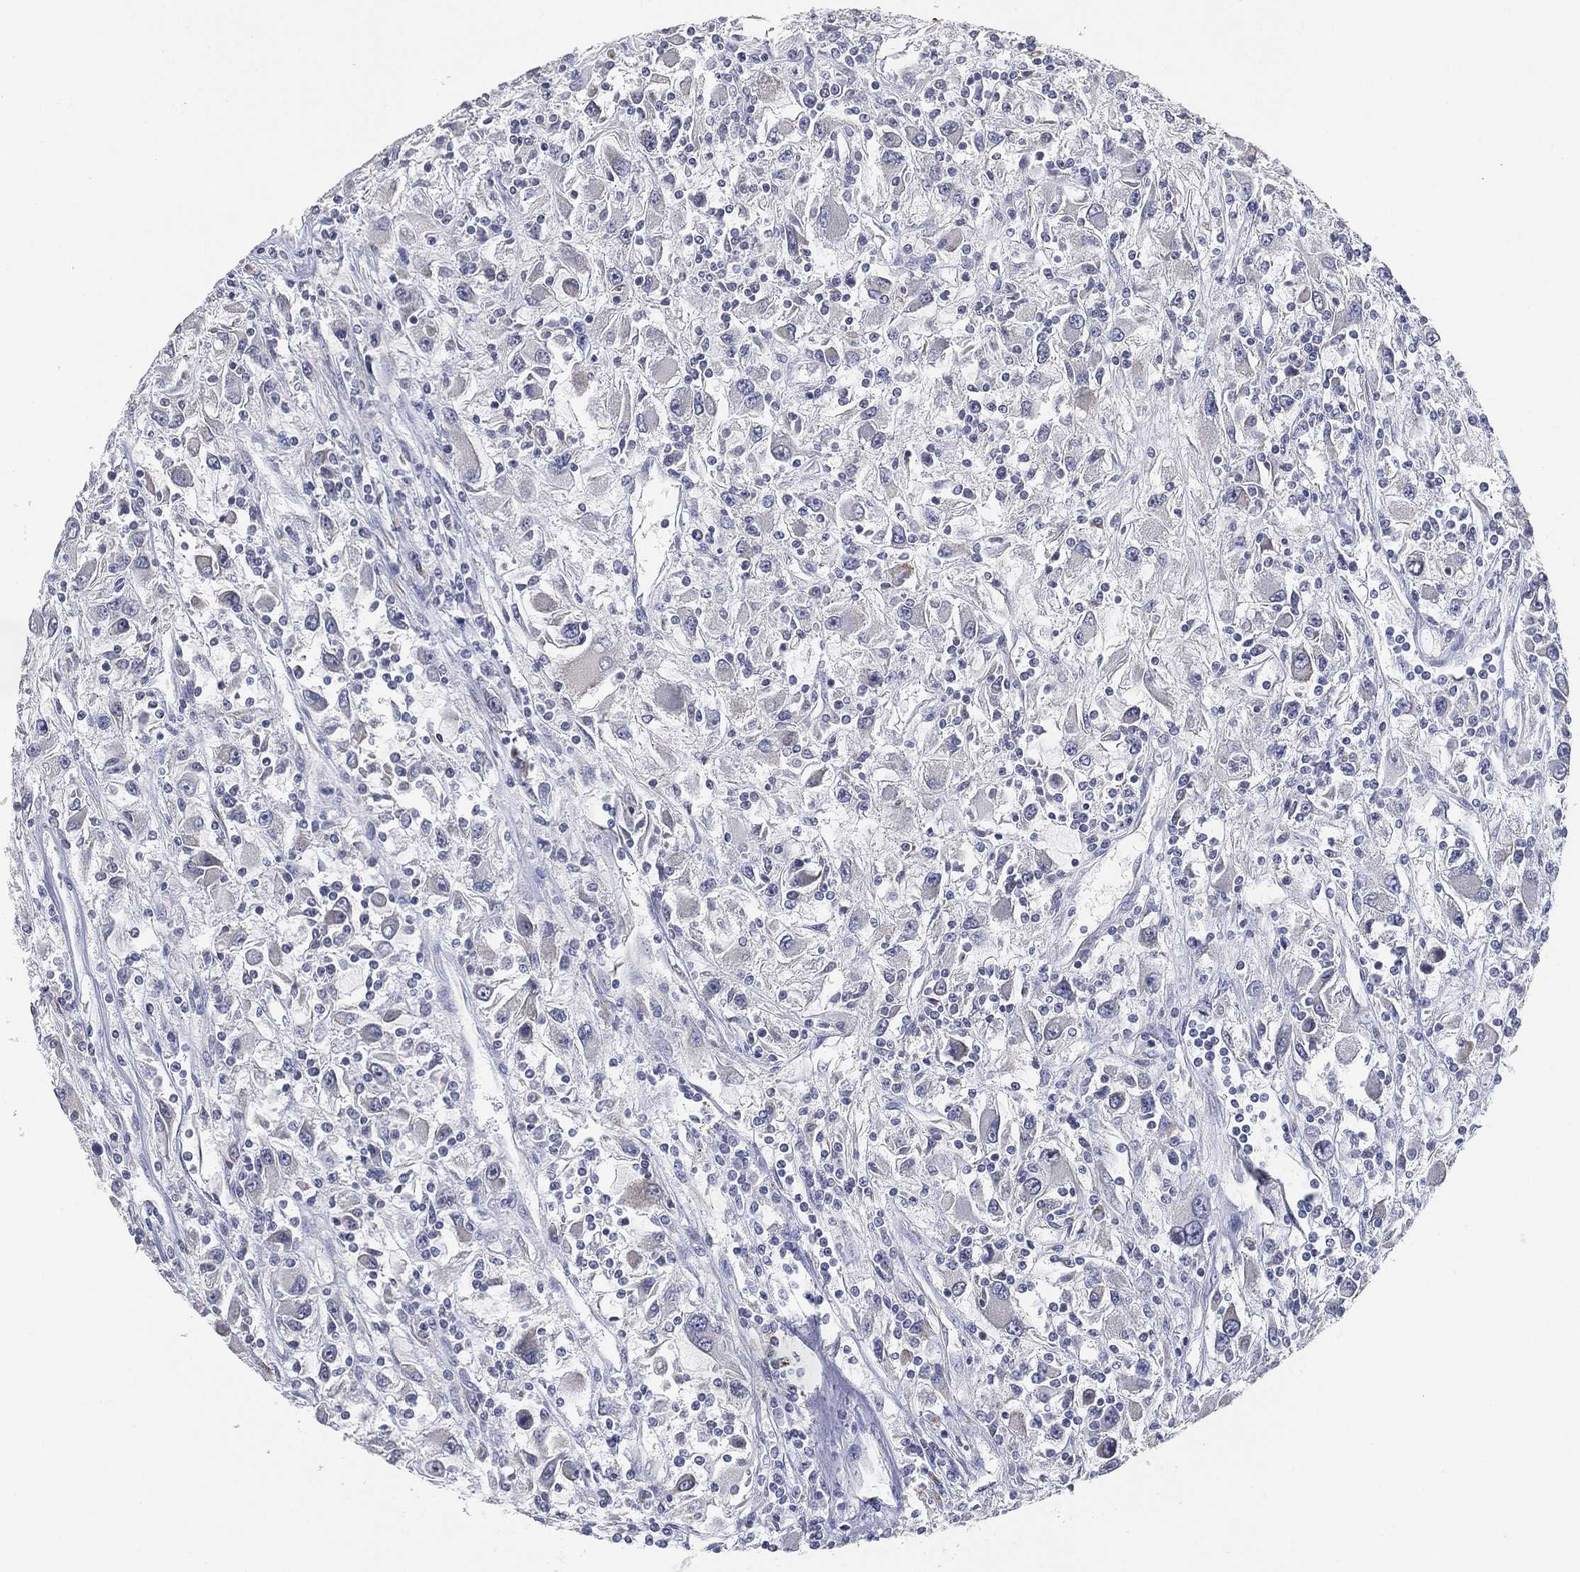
{"staining": {"intensity": "negative", "quantity": "none", "location": "none"}, "tissue": "renal cancer", "cell_type": "Tumor cells", "image_type": "cancer", "snomed": [{"axis": "morphology", "description": "Adenocarcinoma, NOS"}, {"axis": "topography", "description": "Kidney"}], "caption": "Renal adenocarcinoma stained for a protein using immunohistochemistry shows no positivity tumor cells.", "gene": "TICAM1", "patient": {"sex": "female", "age": 67}}